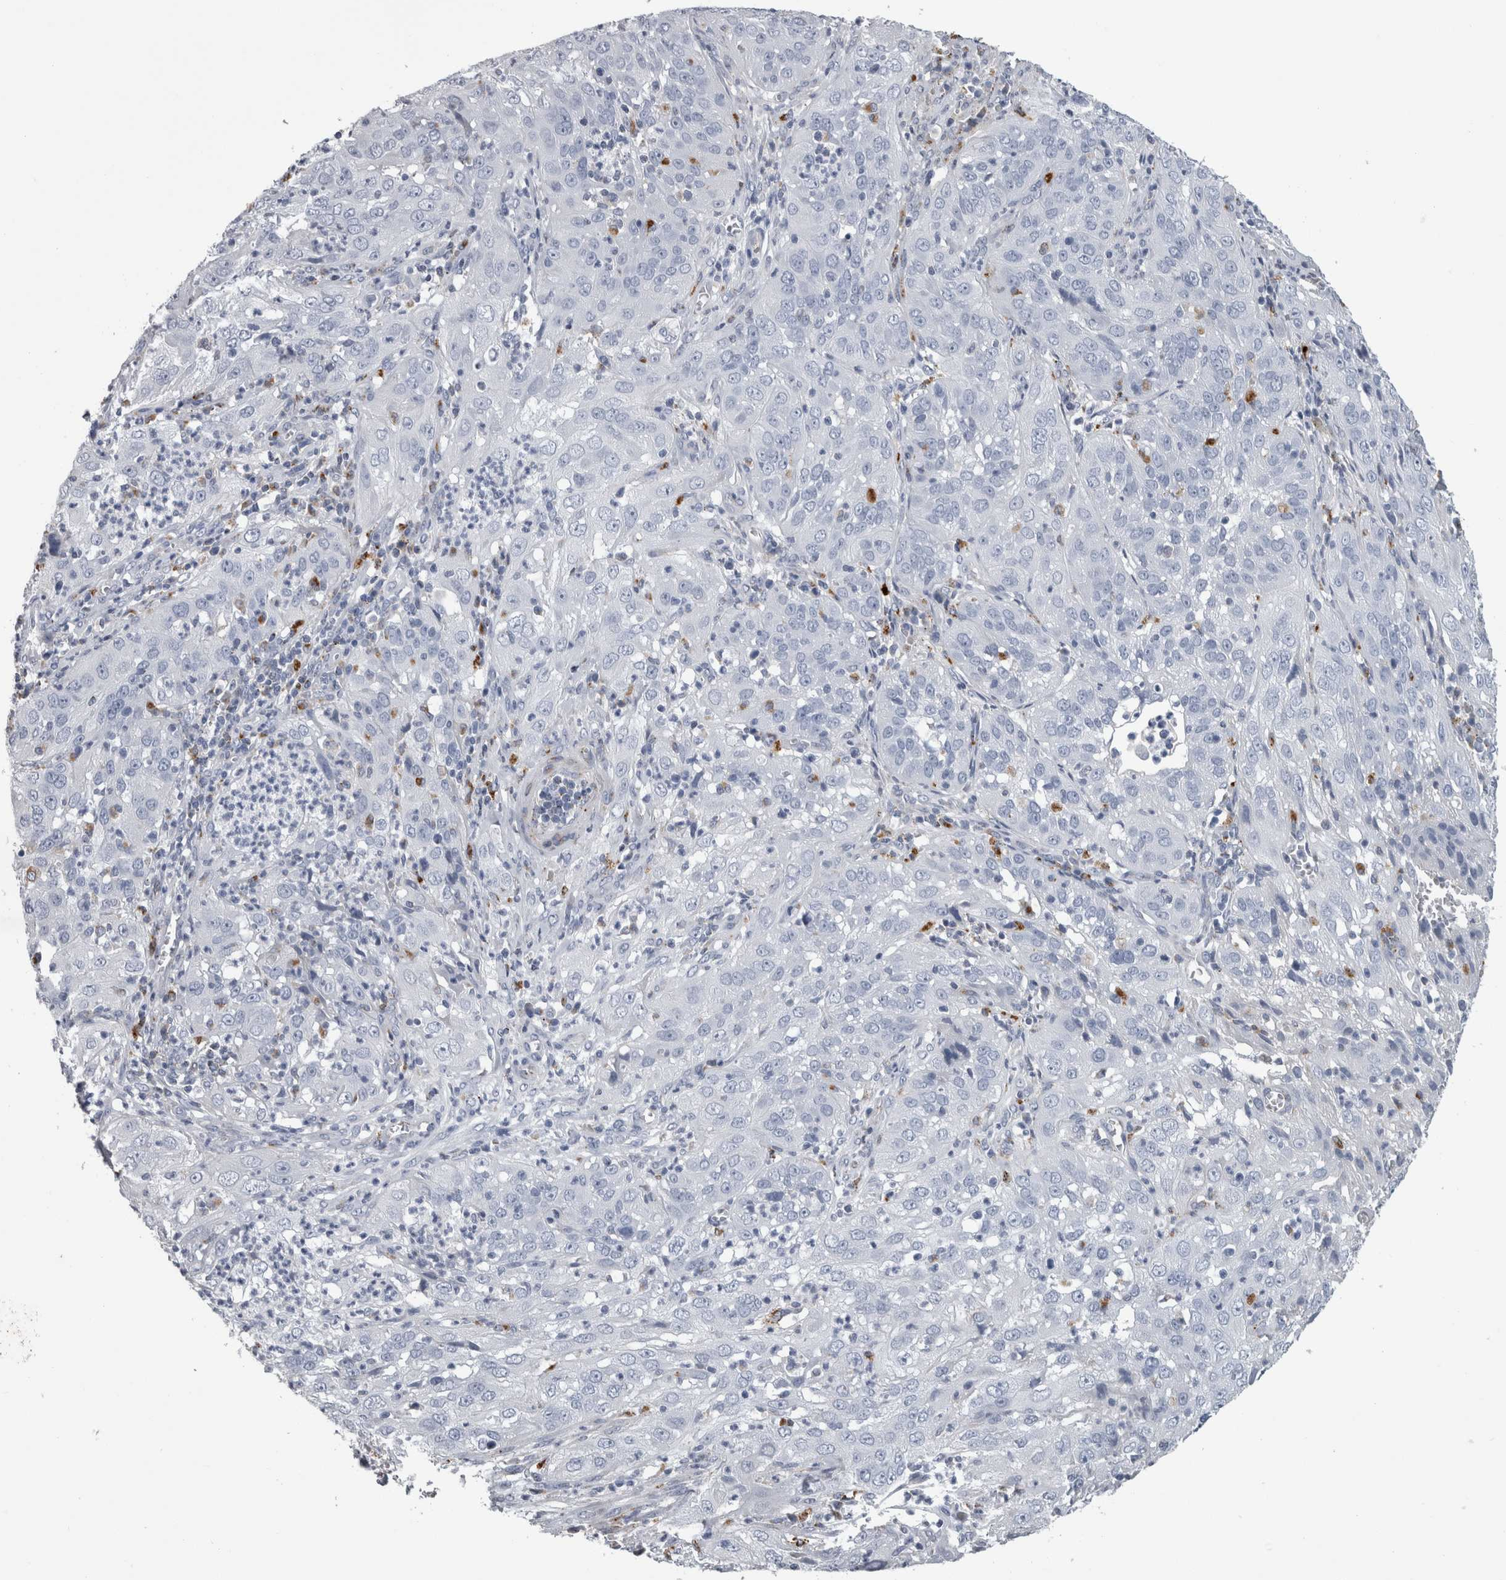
{"staining": {"intensity": "negative", "quantity": "none", "location": "none"}, "tissue": "cervical cancer", "cell_type": "Tumor cells", "image_type": "cancer", "snomed": [{"axis": "morphology", "description": "Squamous cell carcinoma, NOS"}, {"axis": "topography", "description": "Cervix"}], "caption": "A high-resolution image shows immunohistochemistry (IHC) staining of cervical squamous cell carcinoma, which demonstrates no significant expression in tumor cells. (Immunohistochemistry (ihc), brightfield microscopy, high magnification).", "gene": "DPP7", "patient": {"sex": "female", "age": 32}}